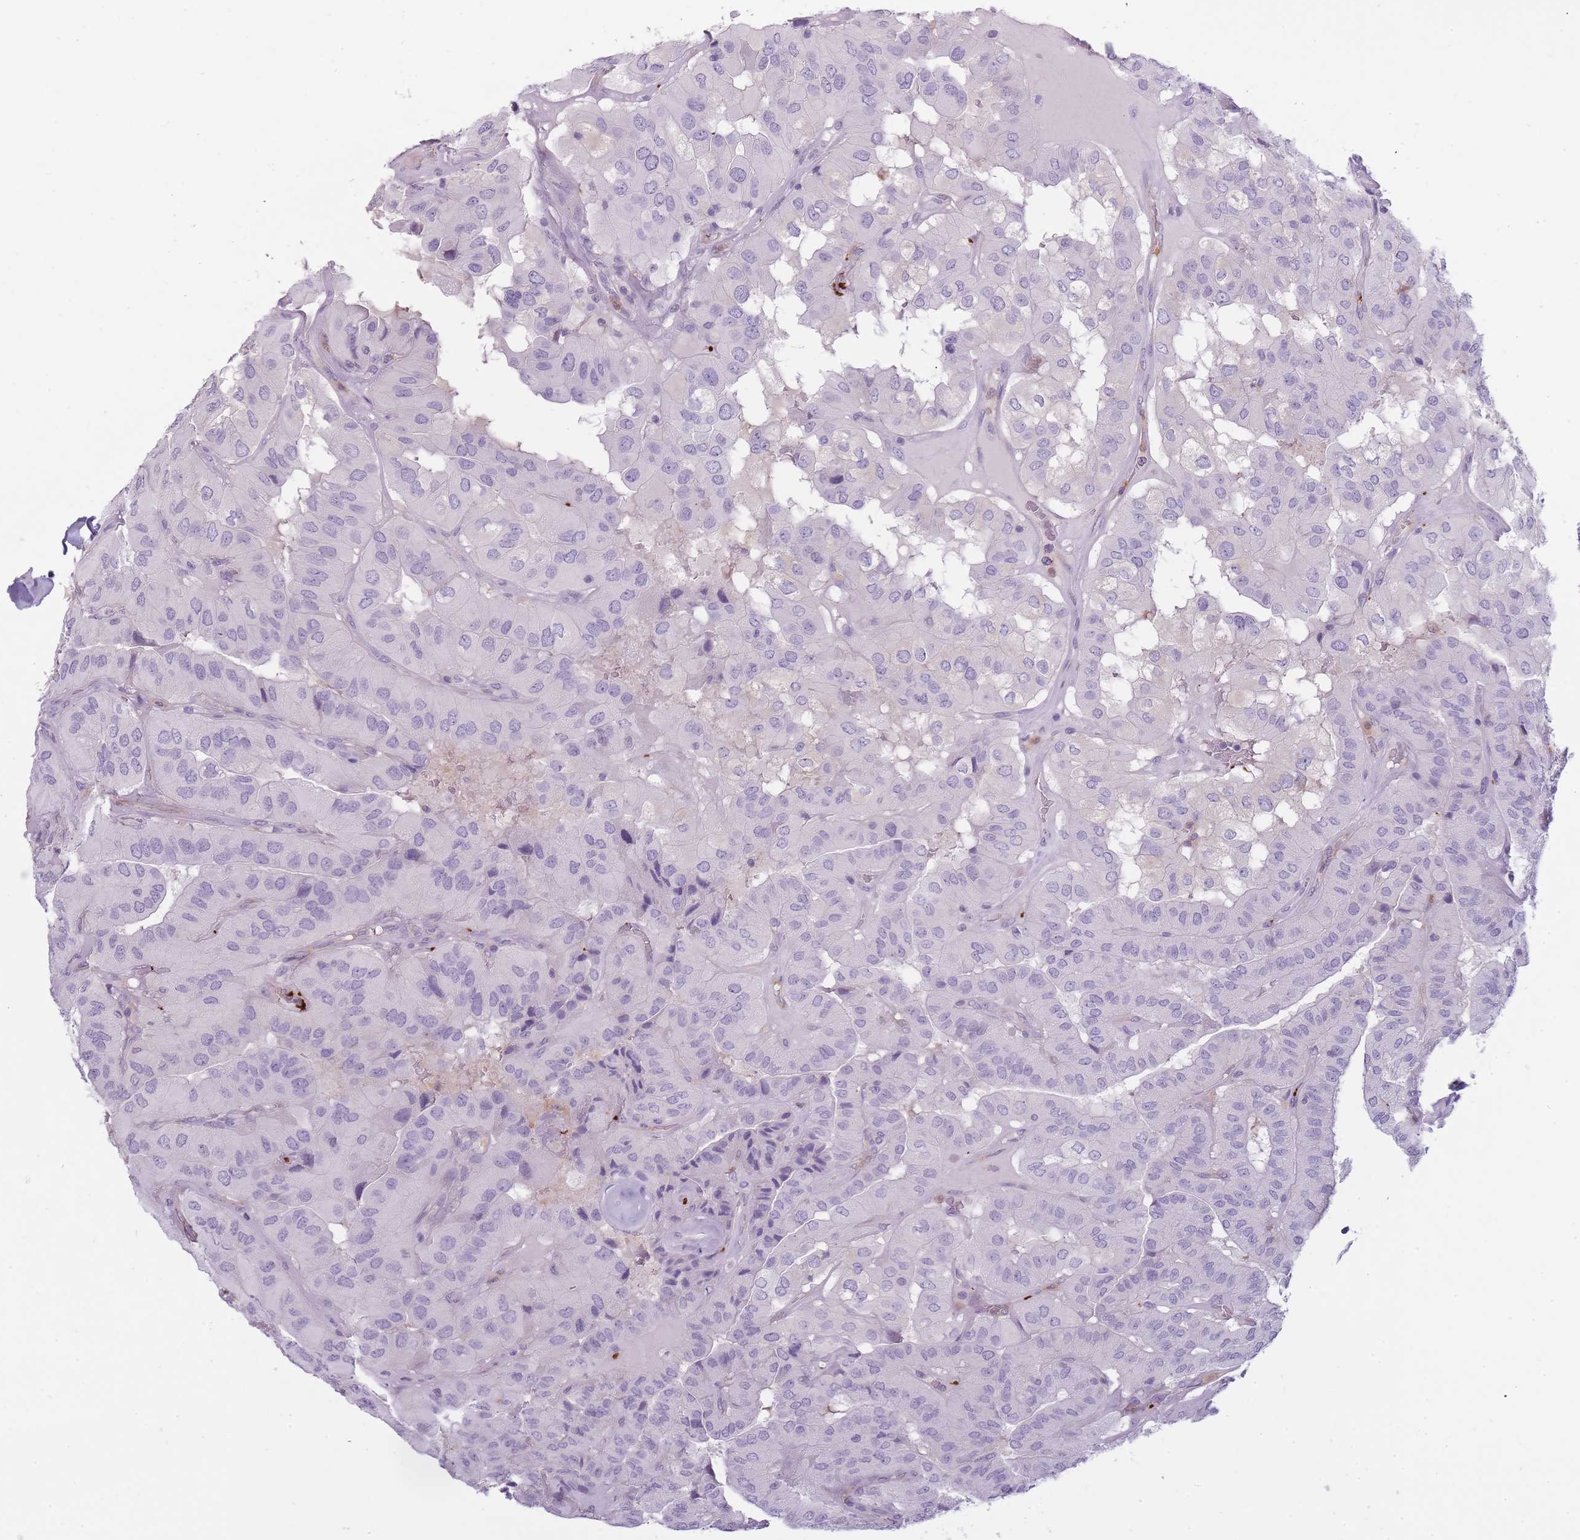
{"staining": {"intensity": "negative", "quantity": "none", "location": "none"}, "tissue": "thyroid cancer", "cell_type": "Tumor cells", "image_type": "cancer", "snomed": [{"axis": "morphology", "description": "Normal tissue, NOS"}, {"axis": "morphology", "description": "Papillary adenocarcinoma, NOS"}, {"axis": "topography", "description": "Thyroid gland"}], "caption": "A photomicrograph of thyroid papillary adenocarcinoma stained for a protein demonstrates no brown staining in tumor cells.", "gene": "NDST2", "patient": {"sex": "female", "age": 59}}